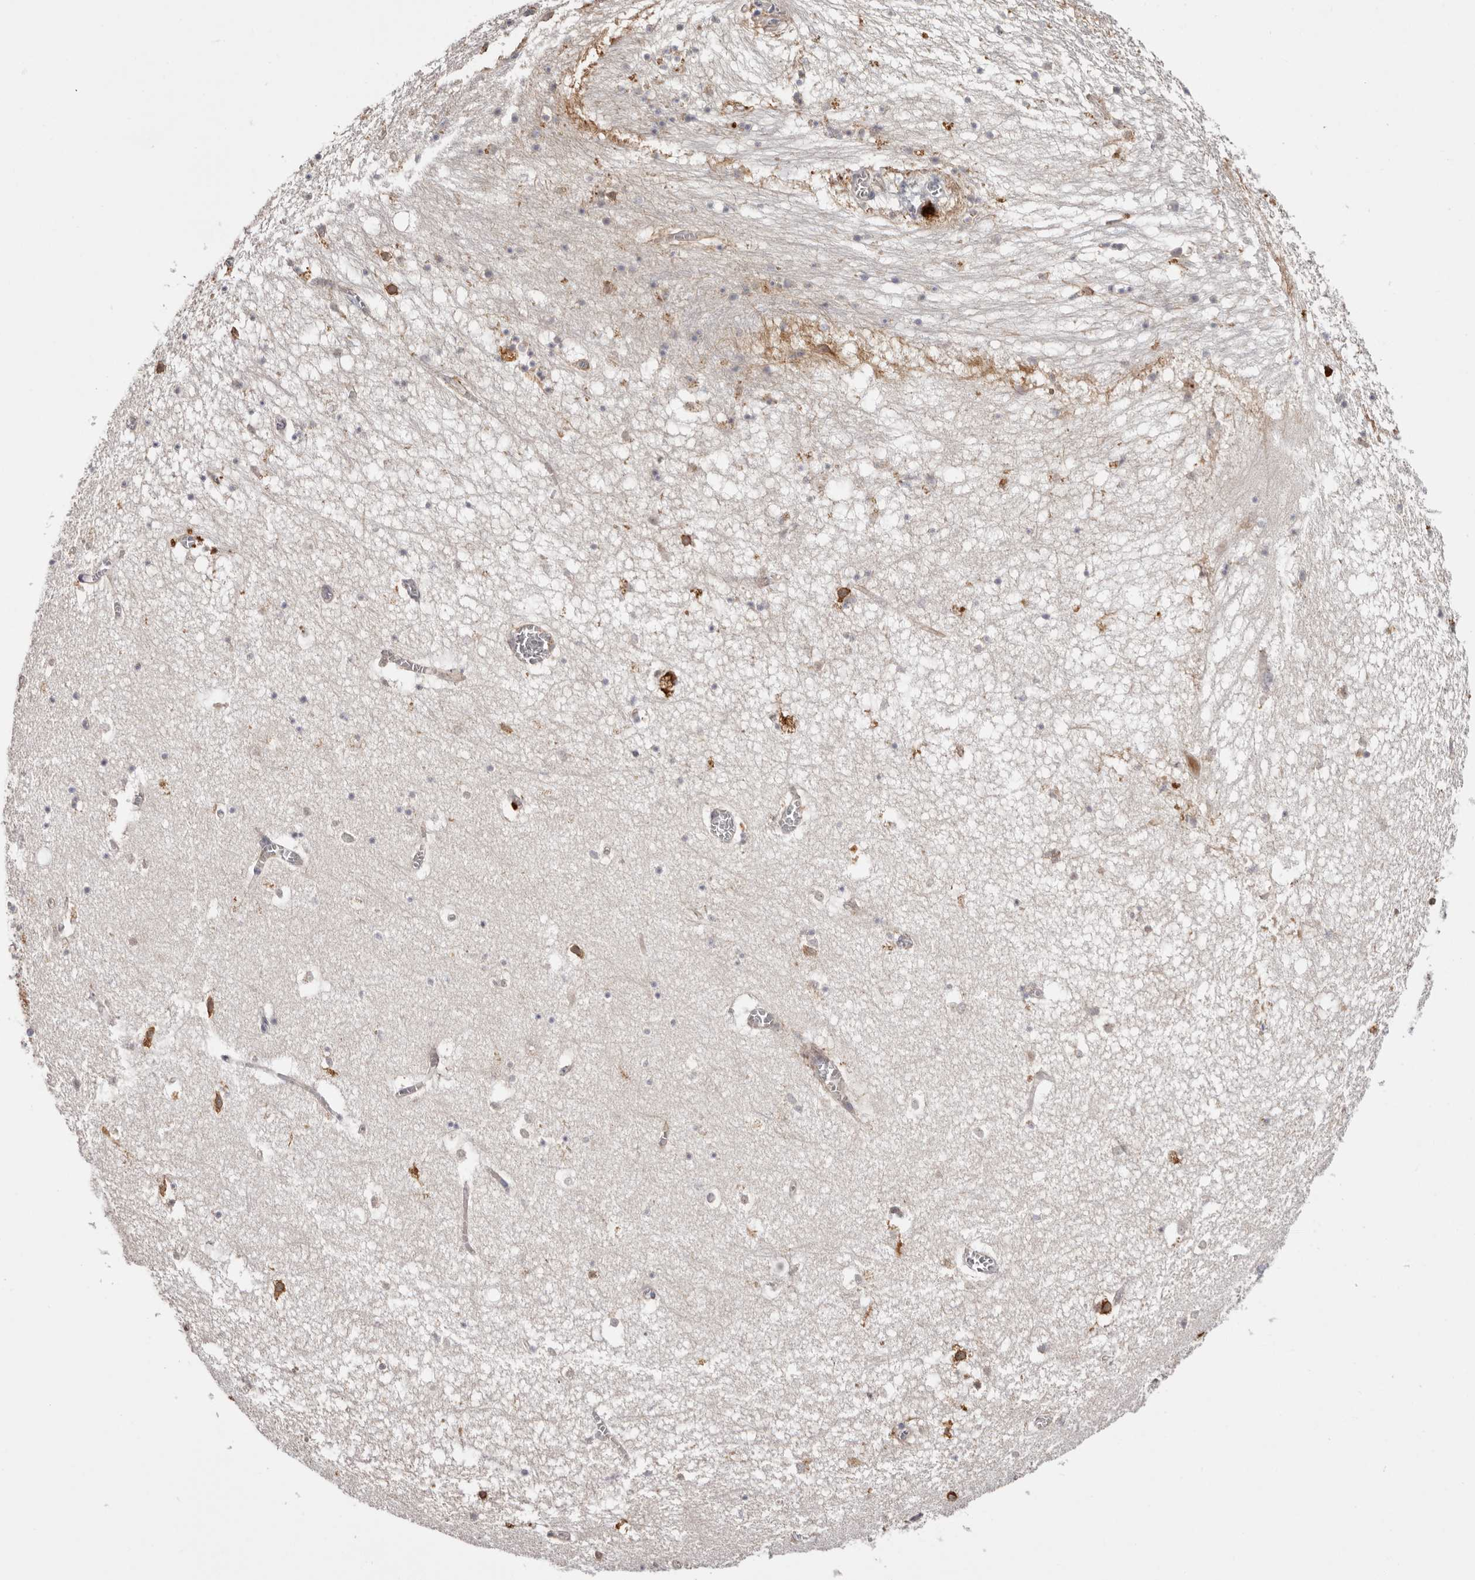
{"staining": {"intensity": "negative", "quantity": "none", "location": "none"}, "tissue": "hippocampus", "cell_type": "Glial cells", "image_type": "normal", "snomed": [{"axis": "morphology", "description": "Normal tissue, NOS"}, {"axis": "topography", "description": "Hippocampus"}], "caption": "The micrograph reveals no significant positivity in glial cells of hippocampus.", "gene": "FAM167B", "patient": {"sex": "female", "age": 64}}